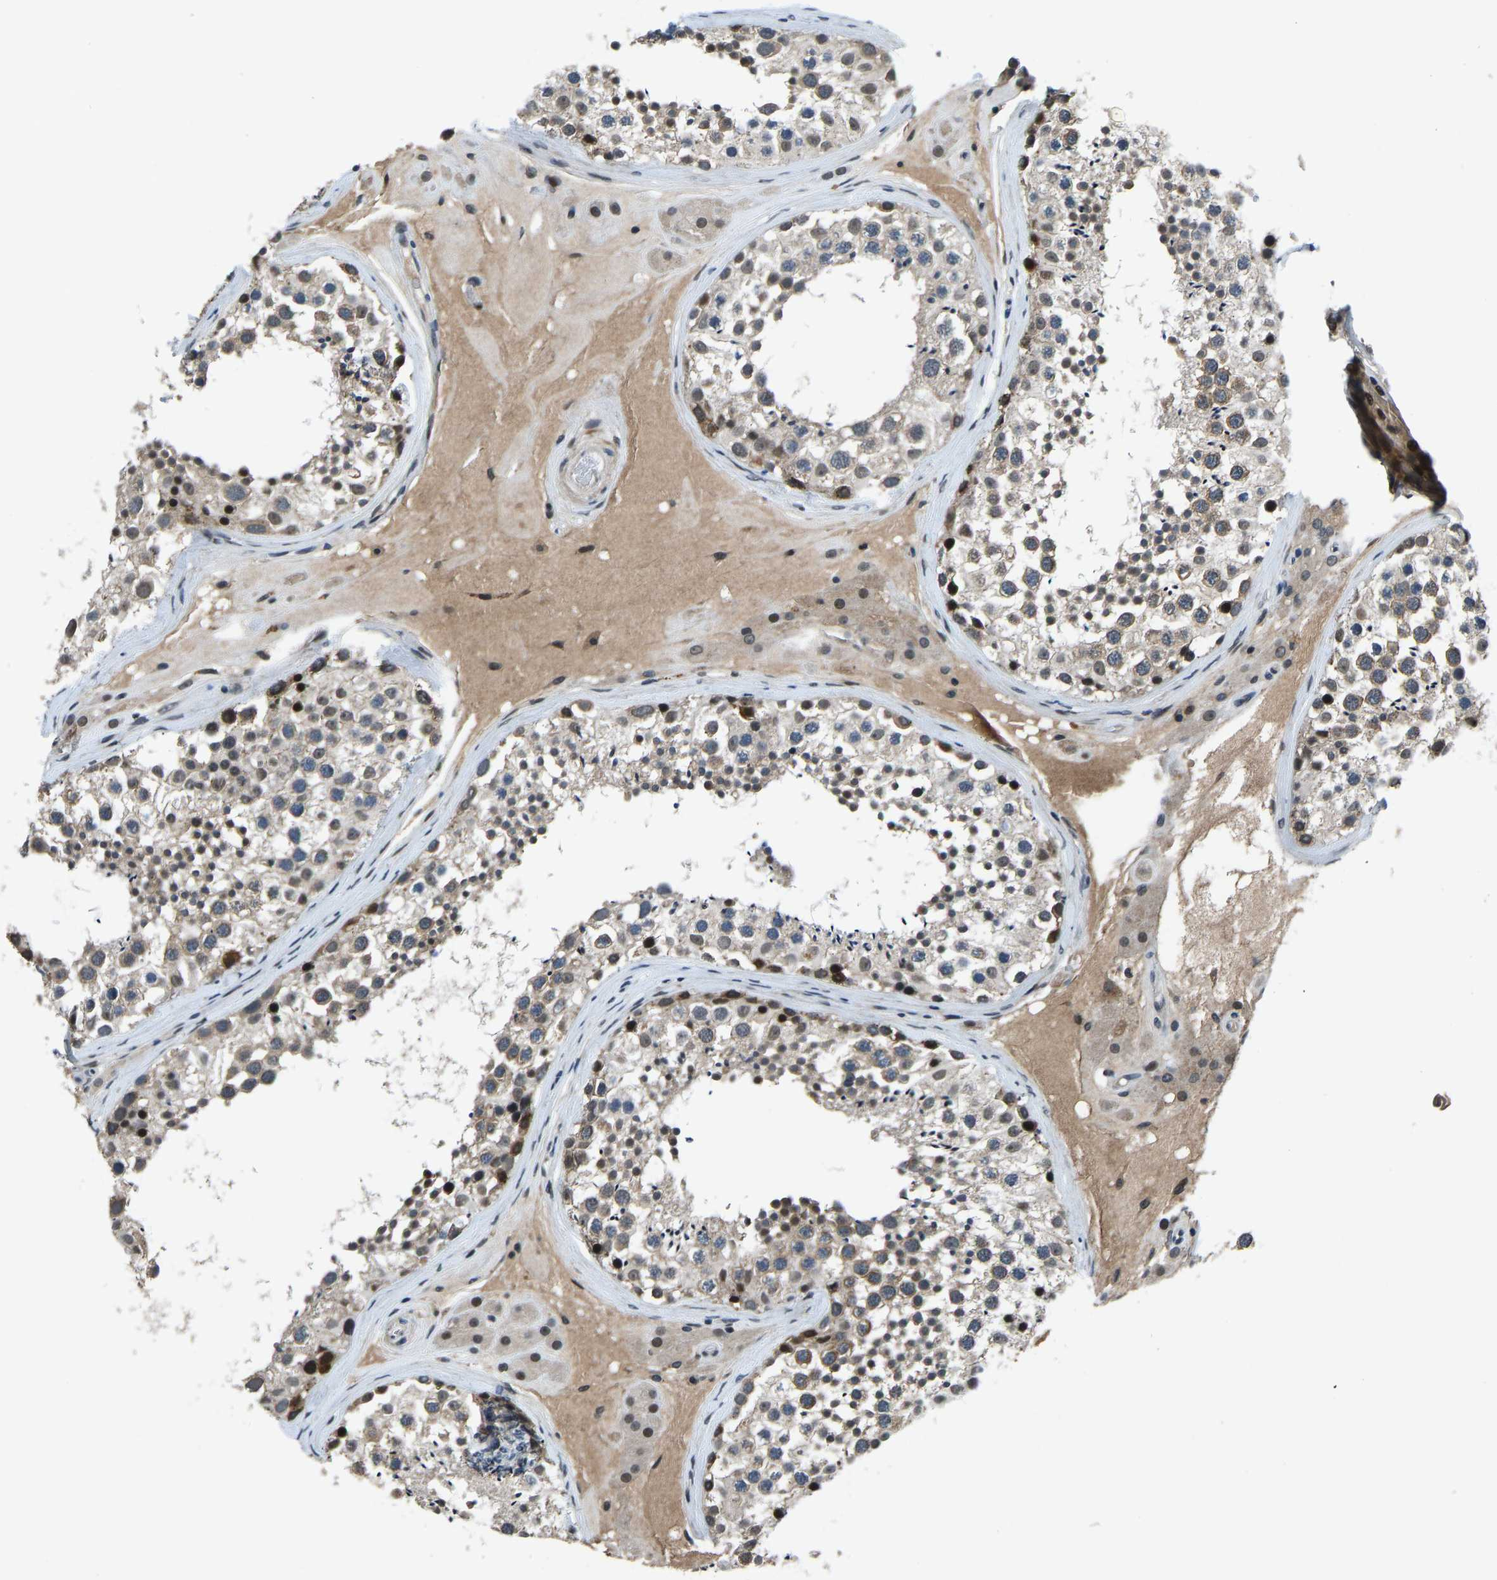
{"staining": {"intensity": "moderate", "quantity": "25%-75%", "location": "cytoplasmic/membranous,nuclear"}, "tissue": "testis", "cell_type": "Cells in seminiferous ducts", "image_type": "normal", "snomed": [{"axis": "morphology", "description": "Normal tissue, NOS"}, {"axis": "topography", "description": "Testis"}], "caption": "Immunohistochemistry image of benign testis stained for a protein (brown), which shows medium levels of moderate cytoplasmic/membranous,nuclear staining in approximately 25%-75% of cells in seminiferous ducts.", "gene": "RLIM", "patient": {"sex": "male", "age": 46}}